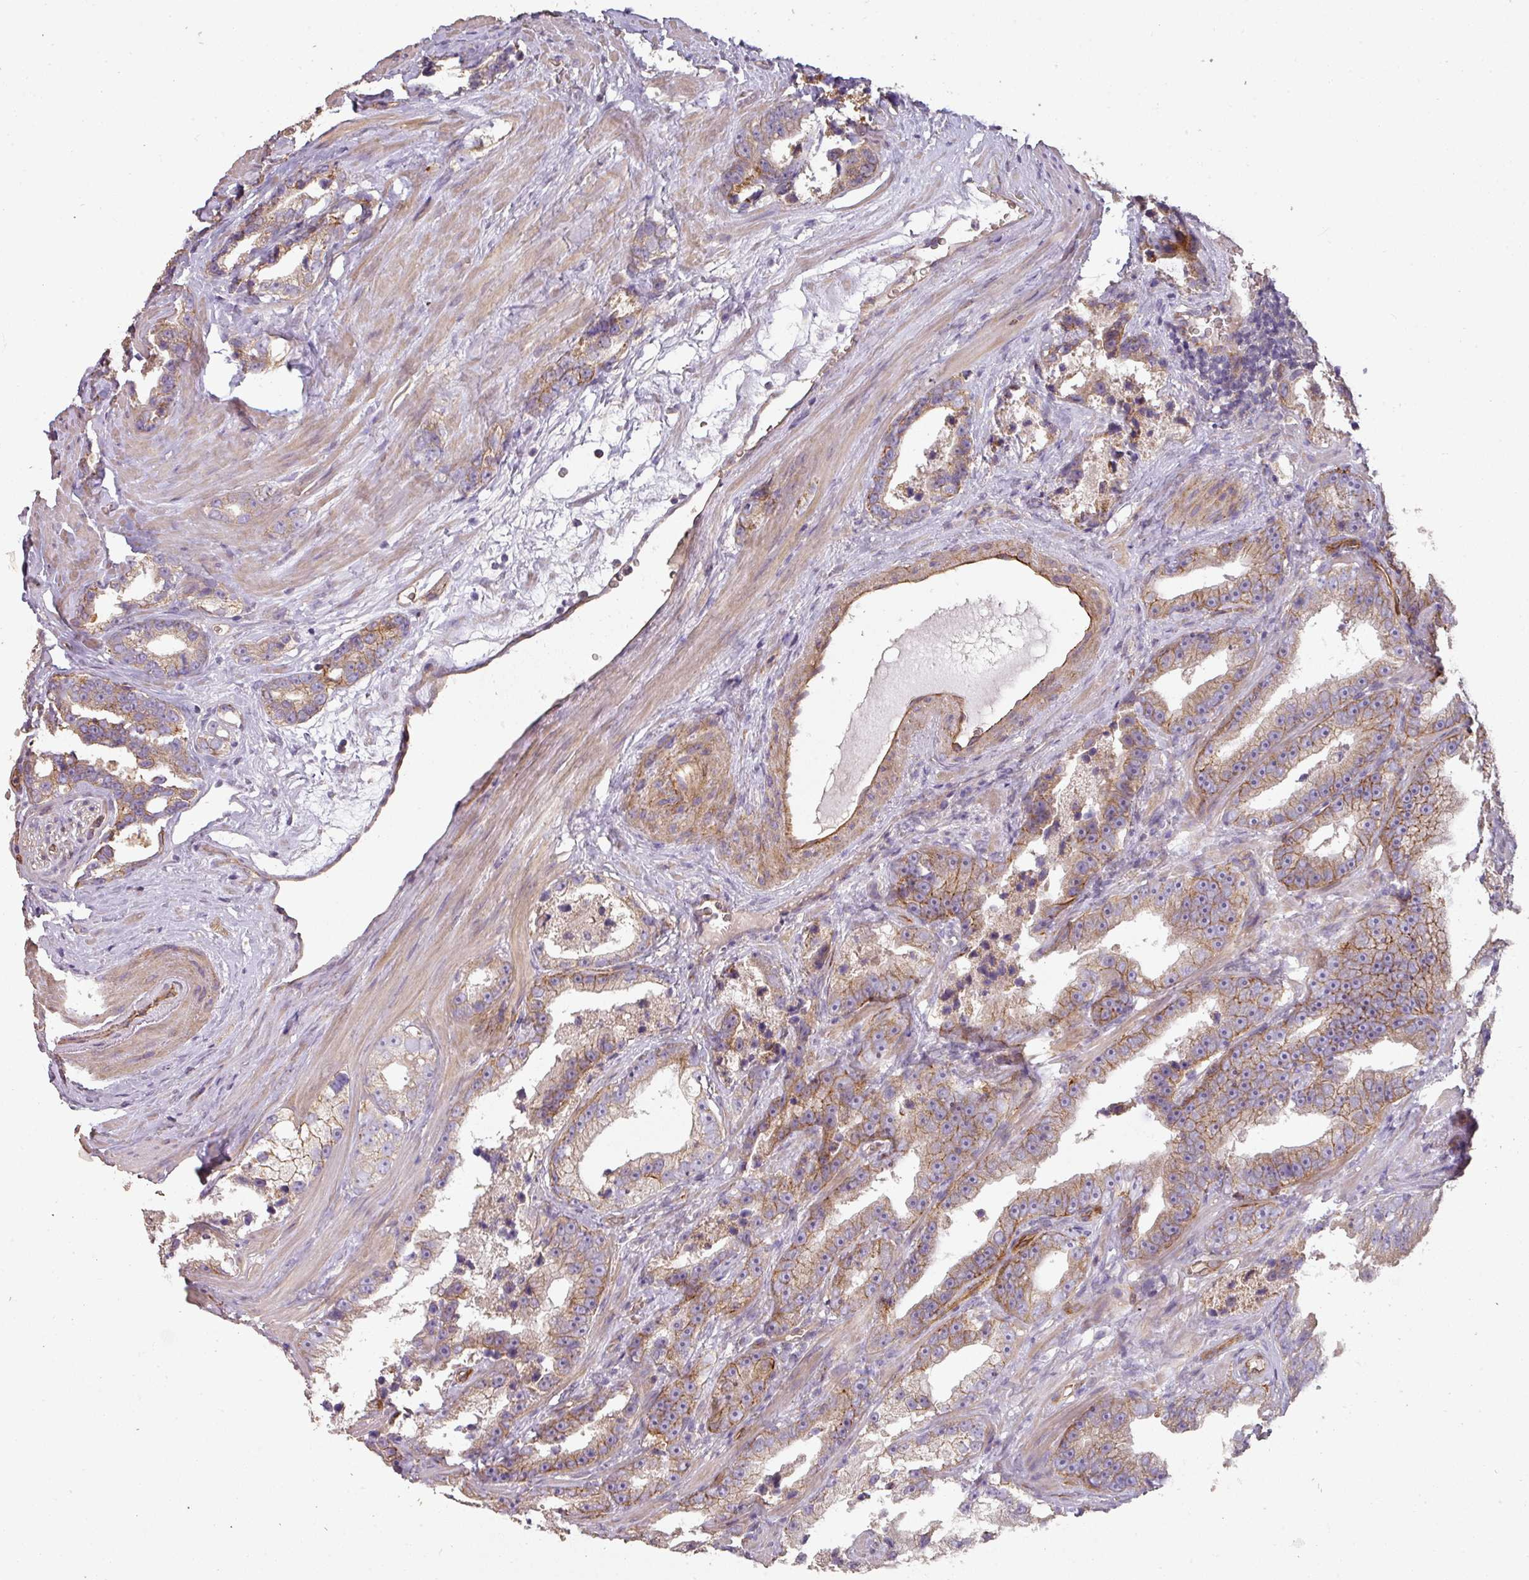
{"staining": {"intensity": "weak", "quantity": "25%-75%", "location": "cytoplasmic/membranous"}, "tissue": "prostate cancer", "cell_type": "Tumor cells", "image_type": "cancer", "snomed": [{"axis": "morphology", "description": "Adenocarcinoma, High grade"}, {"axis": "topography", "description": "Prostate"}], "caption": "This is an image of immunohistochemistry staining of prostate high-grade adenocarcinoma, which shows weak staining in the cytoplasmic/membranous of tumor cells.", "gene": "PCDH1", "patient": {"sex": "male", "age": 62}}